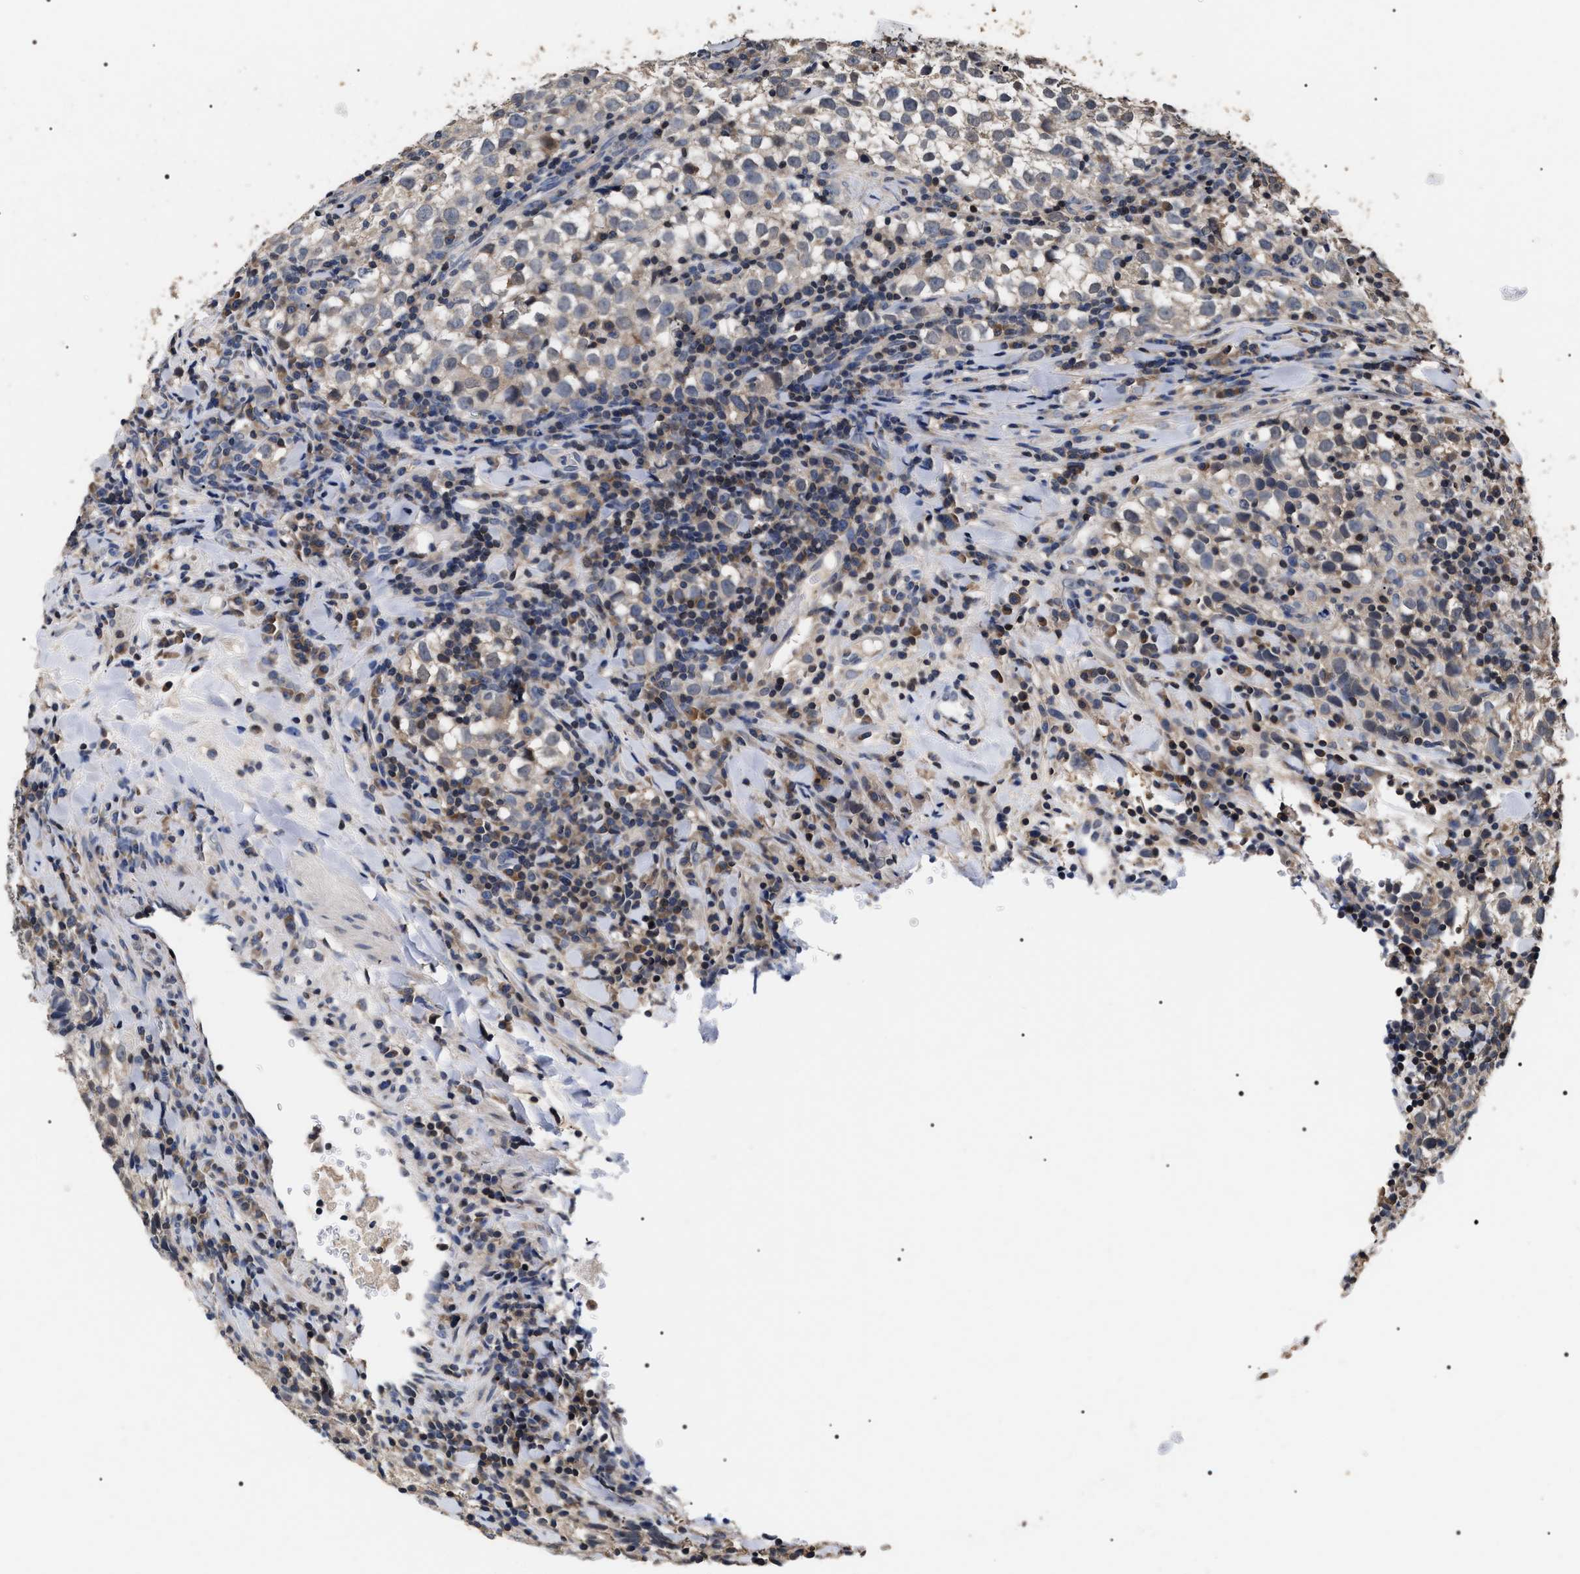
{"staining": {"intensity": "weak", "quantity": "<25%", "location": "cytoplasmic/membranous"}, "tissue": "testis cancer", "cell_type": "Tumor cells", "image_type": "cancer", "snomed": [{"axis": "morphology", "description": "Seminoma, NOS"}, {"axis": "morphology", "description": "Carcinoma, Embryonal, NOS"}, {"axis": "topography", "description": "Testis"}], "caption": "Tumor cells are negative for protein expression in human testis cancer. (DAB (3,3'-diaminobenzidine) immunohistochemistry visualized using brightfield microscopy, high magnification).", "gene": "UPF3A", "patient": {"sex": "male", "age": 36}}